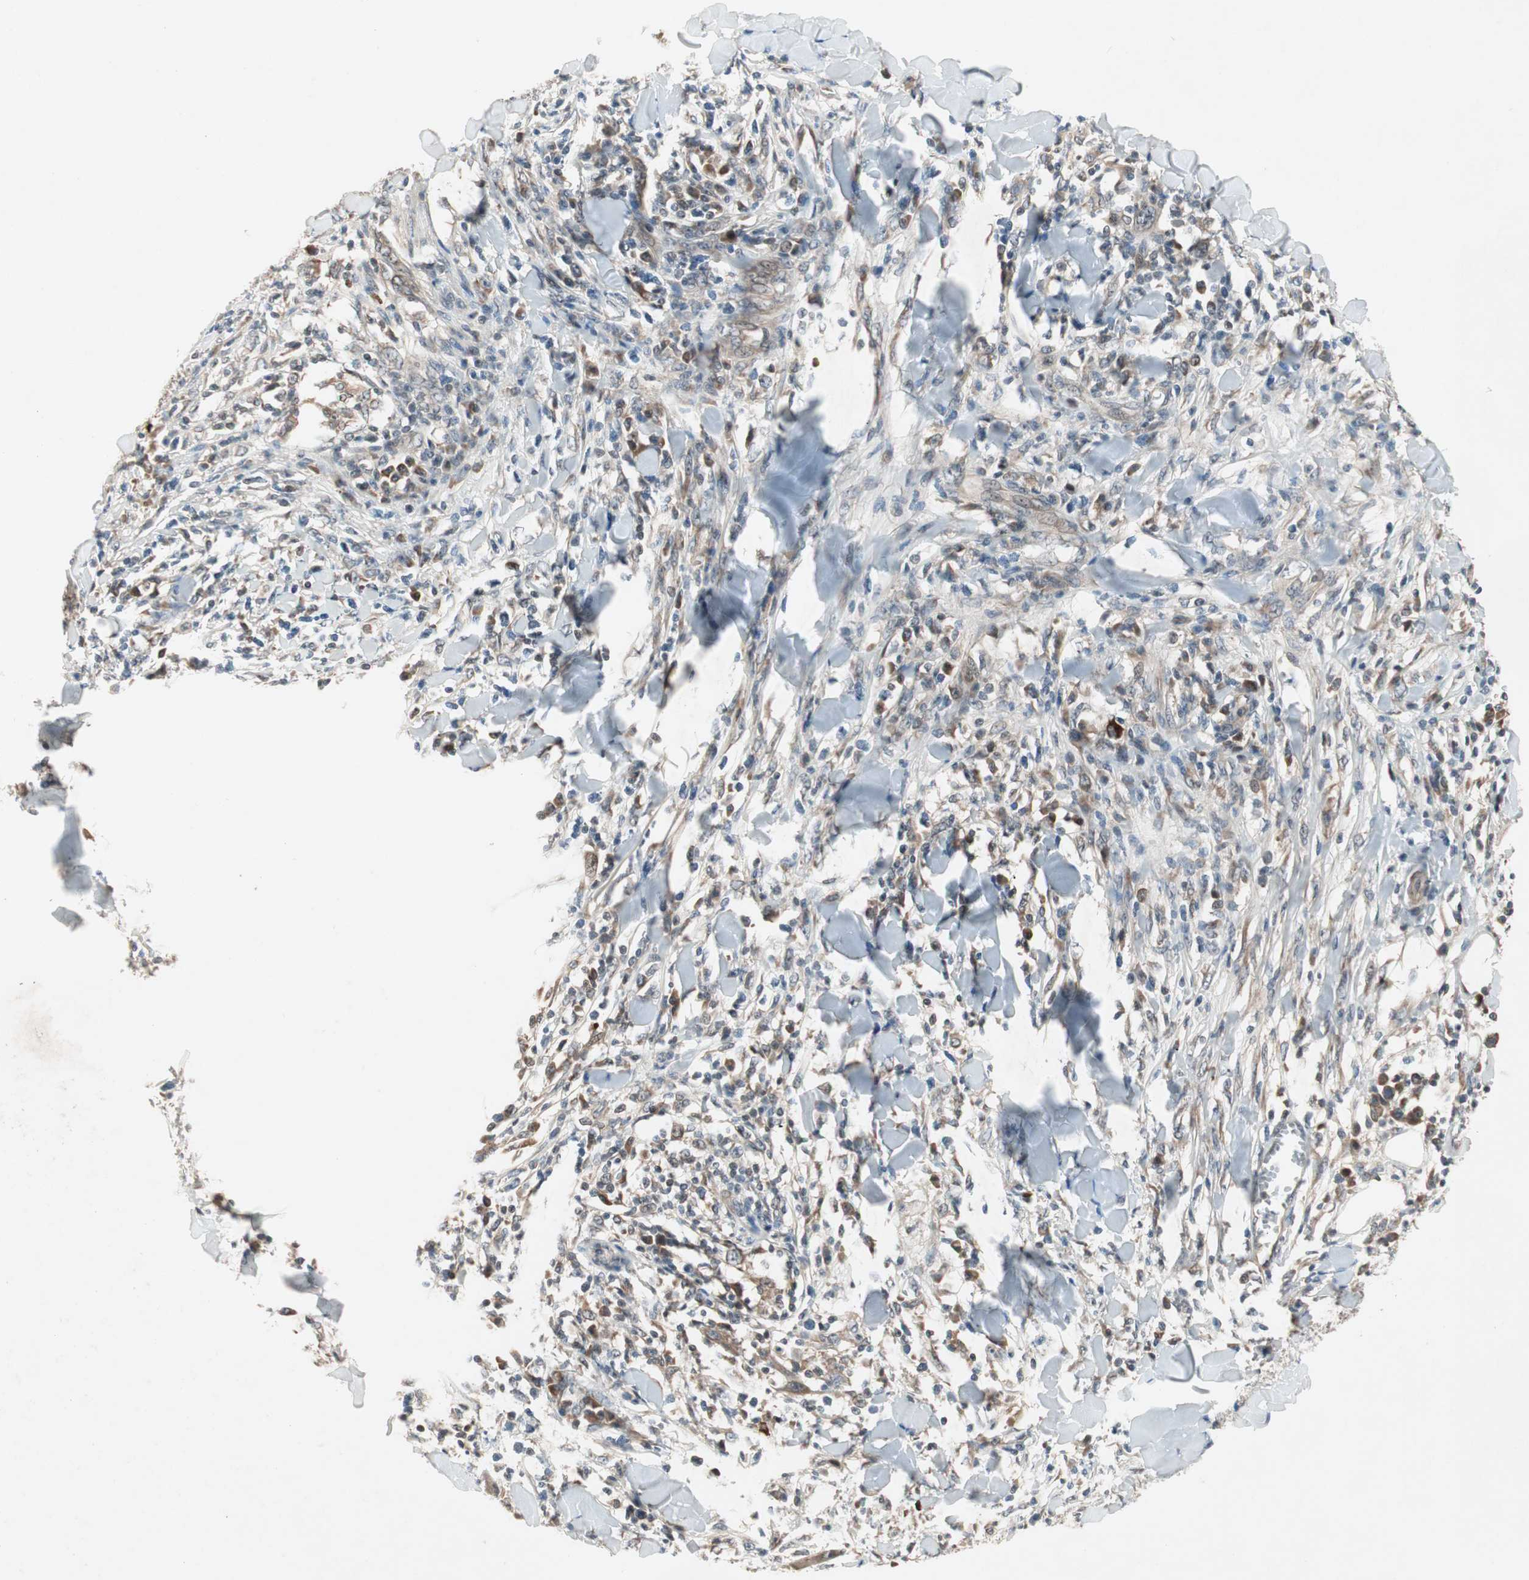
{"staining": {"intensity": "weak", "quantity": ">75%", "location": "cytoplasmic/membranous"}, "tissue": "skin cancer", "cell_type": "Tumor cells", "image_type": "cancer", "snomed": [{"axis": "morphology", "description": "Squamous cell carcinoma, NOS"}, {"axis": "topography", "description": "Skin"}], "caption": "Immunohistochemical staining of skin squamous cell carcinoma displays weak cytoplasmic/membranous protein positivity in about >75% of tumor cells.", "gene": "PGBD1", "patient": {"sex": "male", "age": 24}}